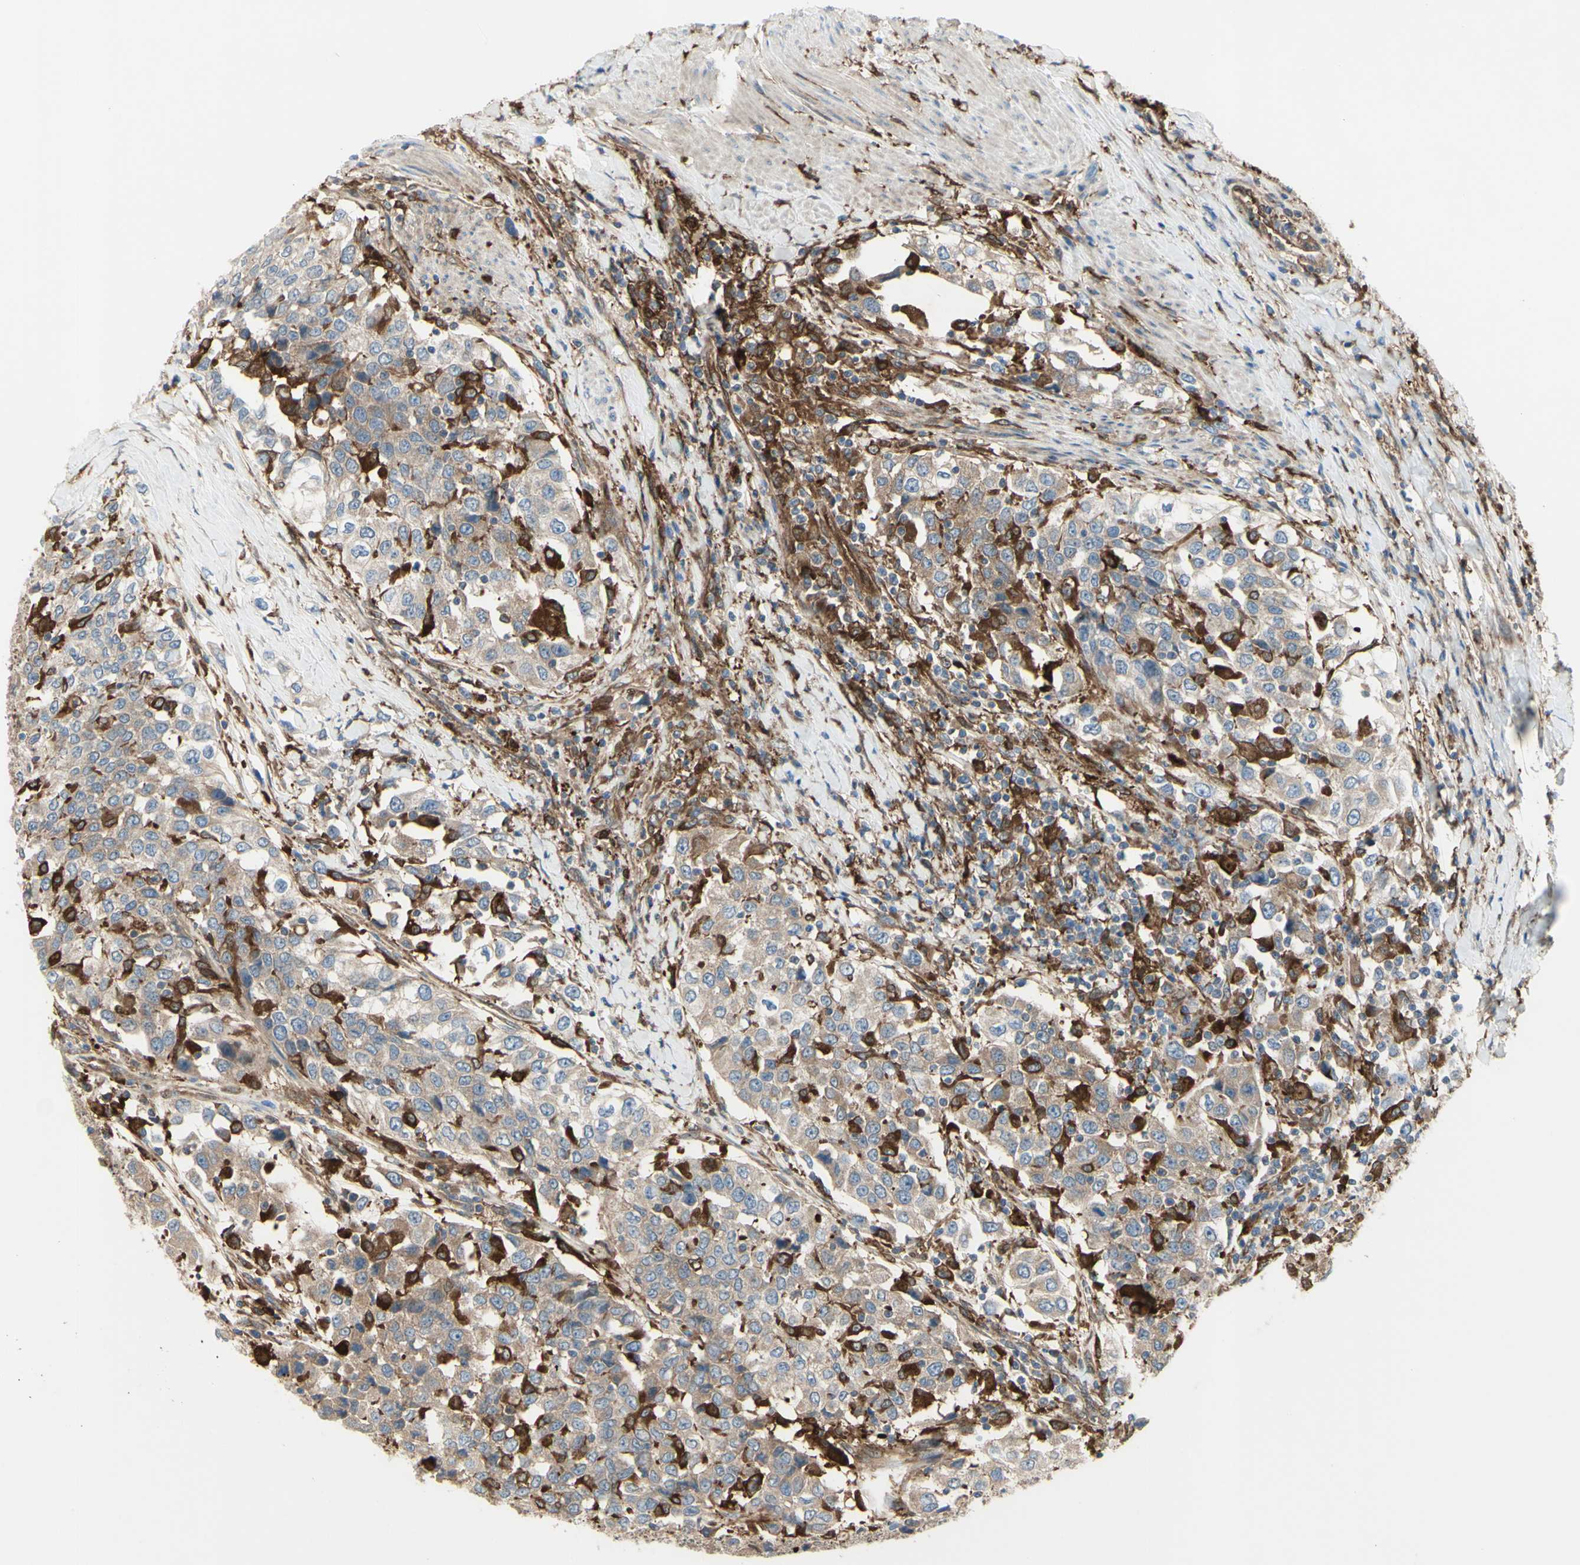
{"staining": {"intensity": "weak", "quantity": ">75%", "location": "cytoplasmic/membranous"}, "tissue": "urothelial cancer", "cell_type": "Tumor cells", "image_type": "cancer", "snomed": [{"axis": "morphology", "description": "Urothelial carcinoma, High grade"}, {"axis": "topography", "description": "Urinary bladder"}], "caption": "A high-resolution micrograph shows immunohistochemistry (IHC) staining of urothelial carcinoma (high-grade), which shows weak cytoplasmic/membranous positivity in about >75% of tumor cells. (IHC, brightfield microscopy, high magnification).", "gene": "IGSF9B", "patient": {"sex": "female", "age": 80}}